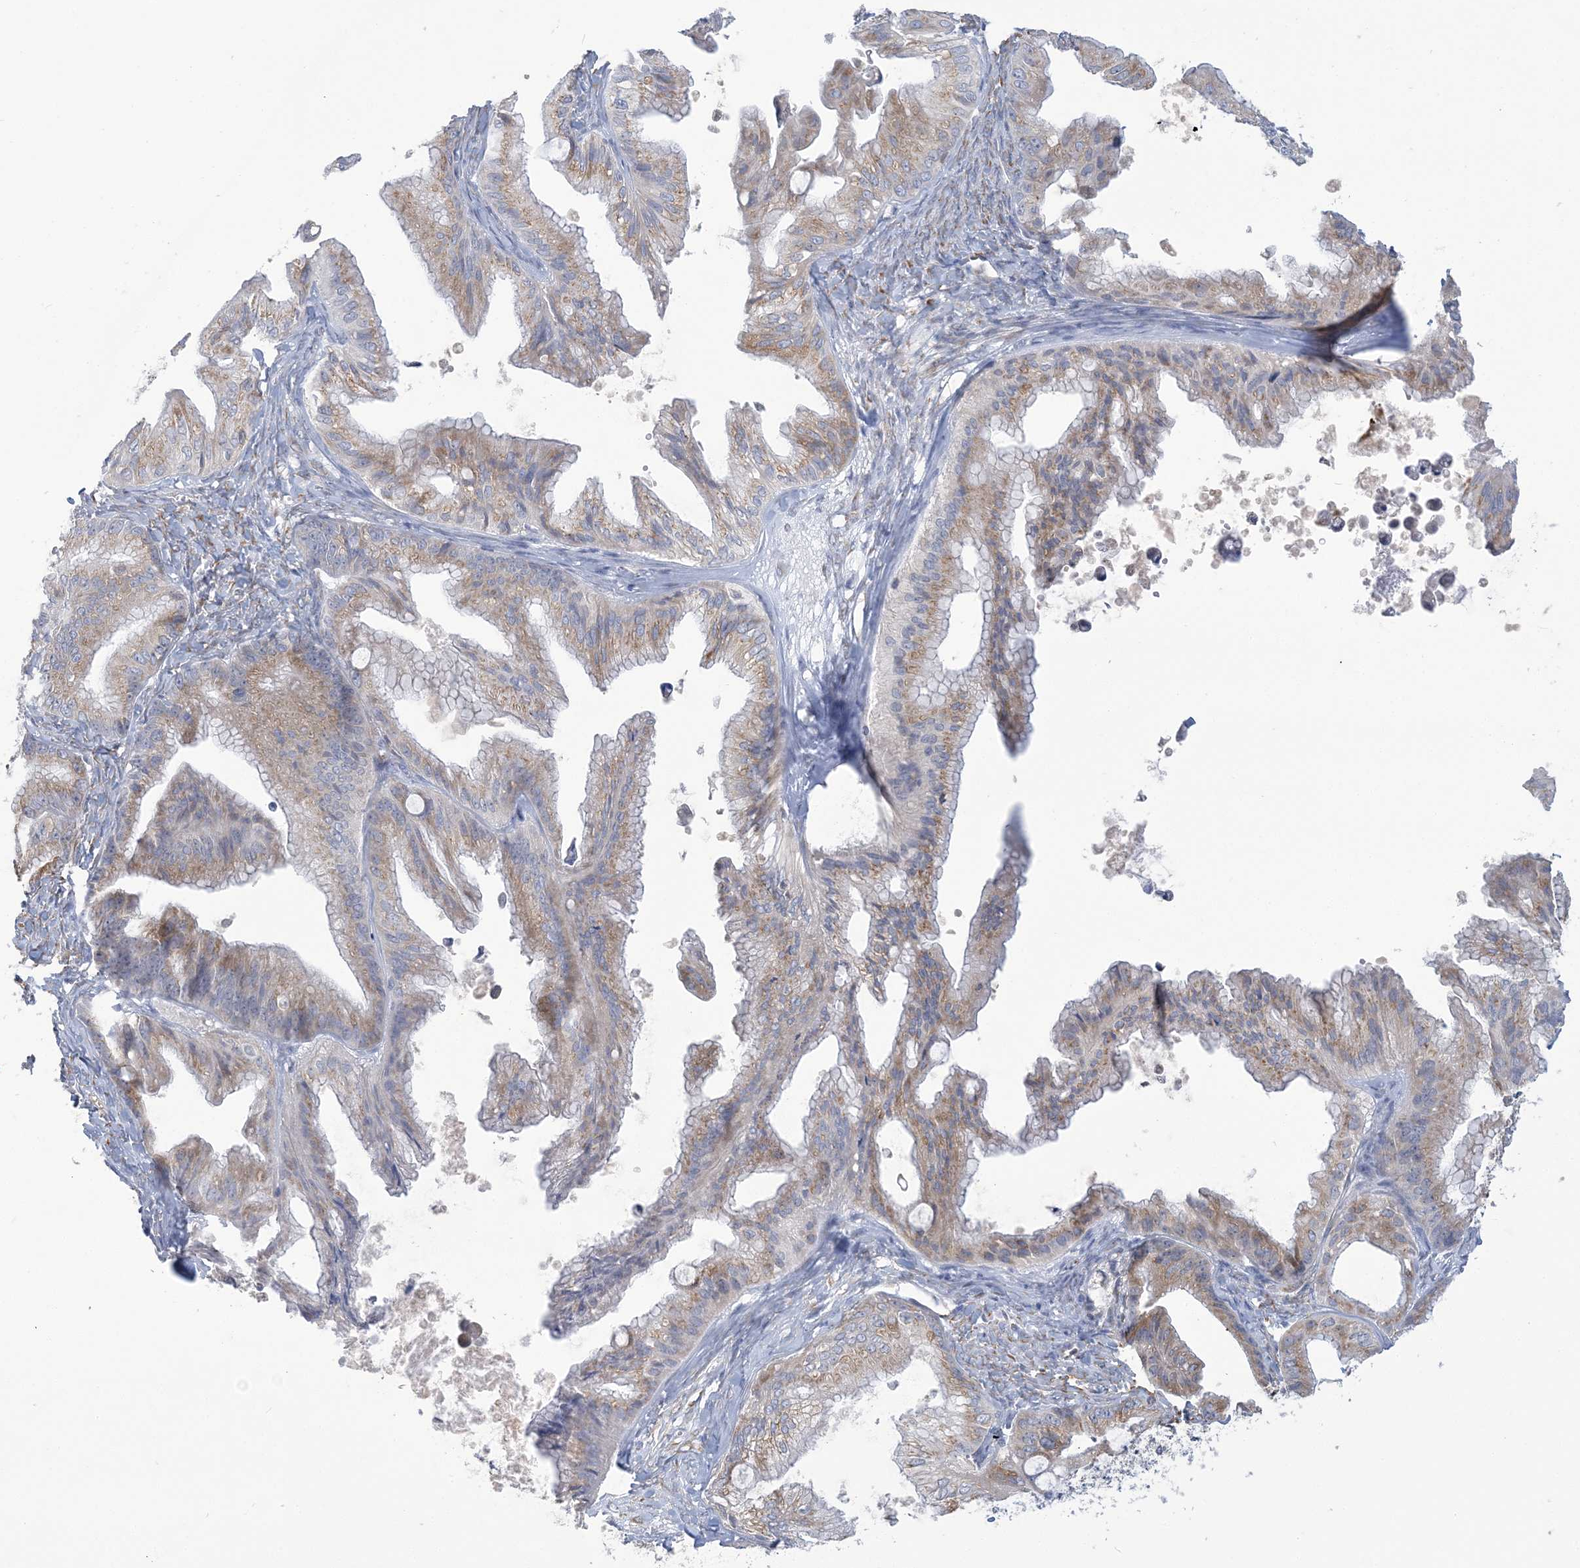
{"staining": {"intensity": "weak", "quantity": ">75%", "location": "cytoplasmic/membranous"}, "tissue": "ovarian cancer", "cell_type": "Tumor cells", "image_type": "cancer", "snomed": [{"axis": "morphology", "description": "Cystadenocarcinoma, mucinous, NOS"}, {"axis": "topography", "description": "Ovary"}], "caption": "Weak cytoplasmic/membranous expression for a protein is identified in approximately >75% of tumor cells of ovarian cancer (mucinous cystadenocarcinoma) using immunohistochemistry.", "gene": "PLEKHG4B", "patient": {"sex": "female", "age": 71}}